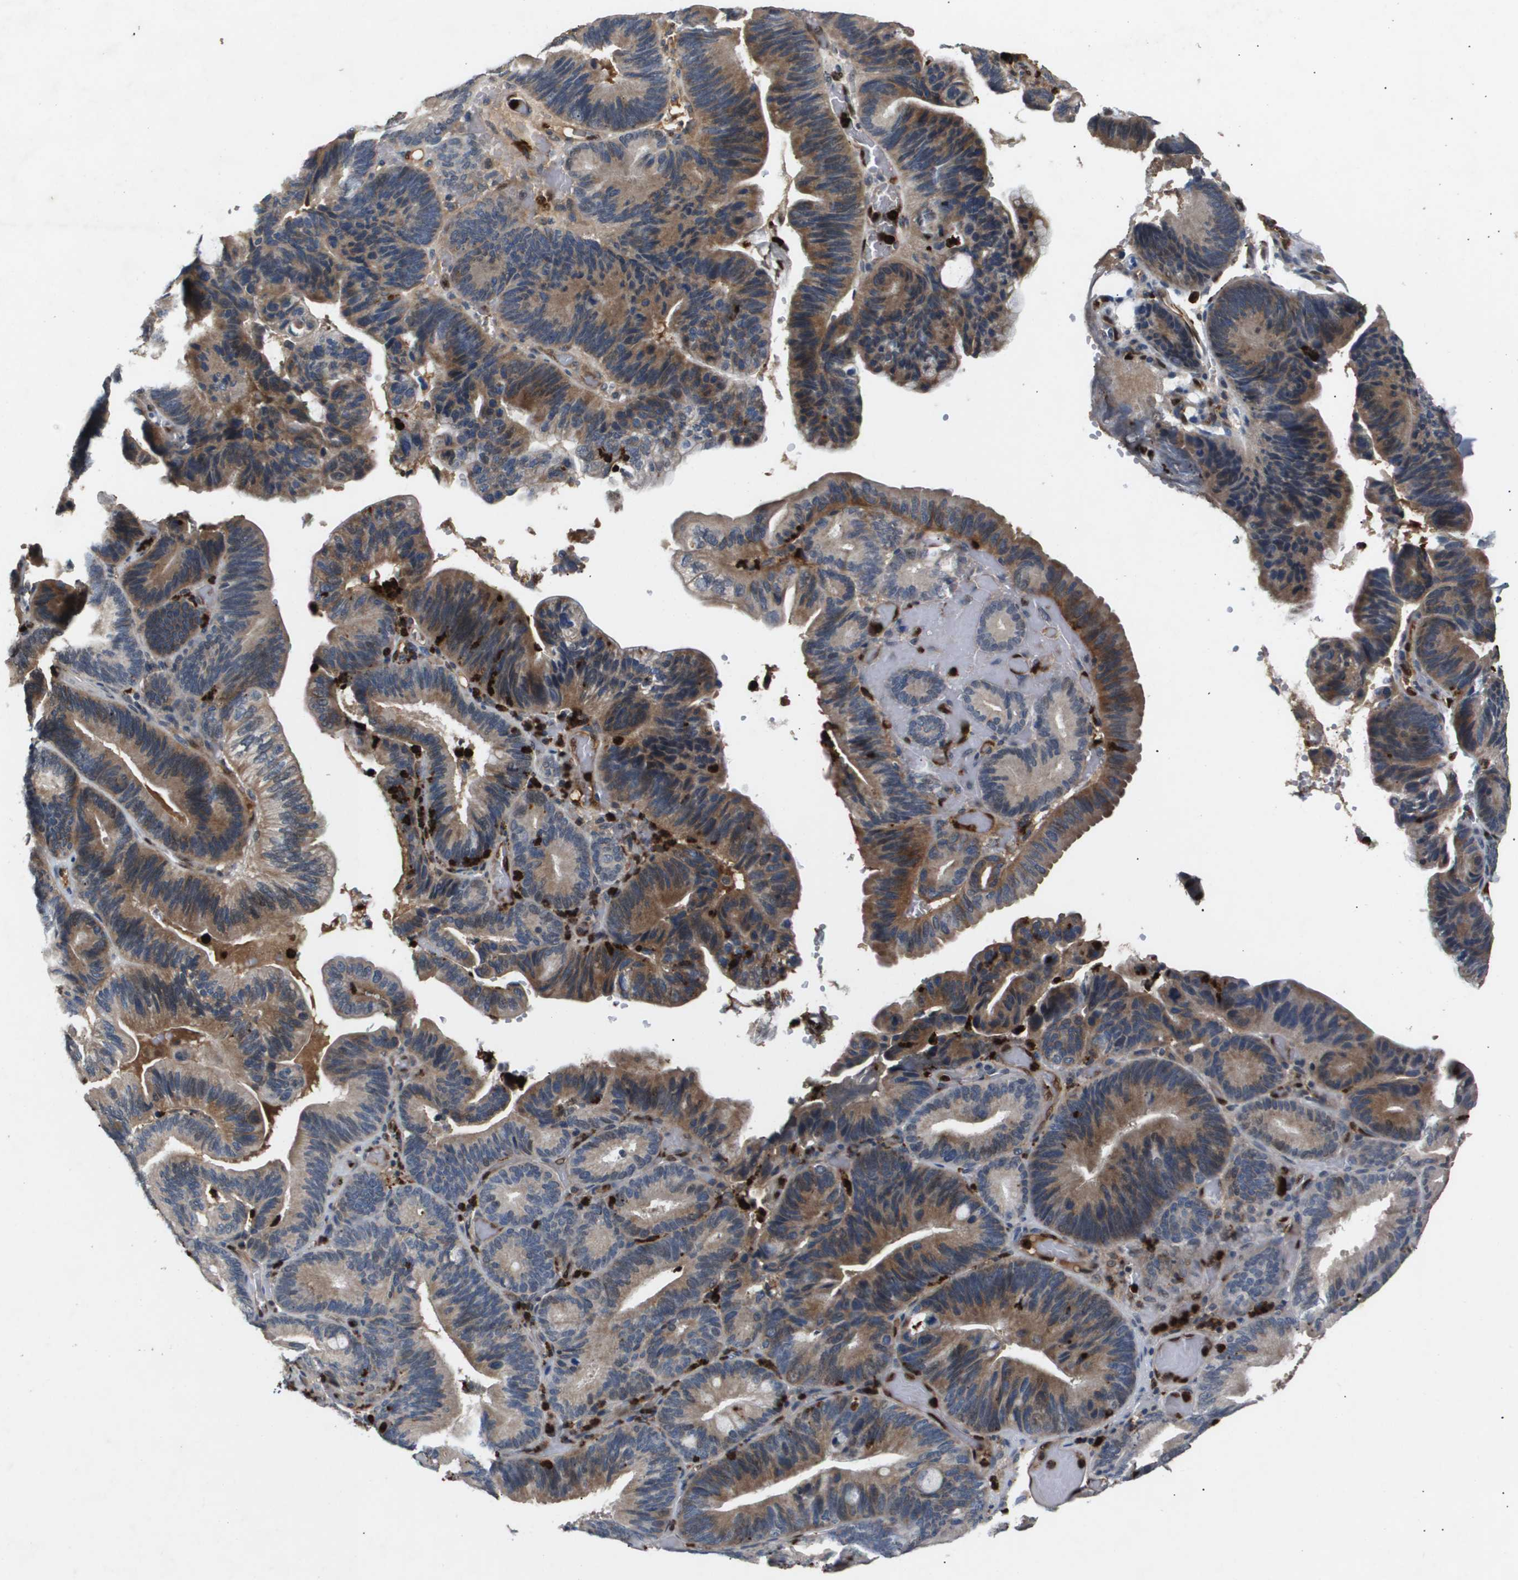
{"staining": {"intensity": "moderate", "quantity": ">75%", "location": "cytoplasmic/membranous"}, "tissue": "pancreatic cancer", "cell_type": "Tumor cells", "image_type": "cancer", "snomed": [{"axis": "morphology", "description": "Adenocarcinoma, NOS"}, {"axis": "topography", "description": "Pancreas"}], "caption": "The immunohistochemical stain labels moderate cytoplasmic/membranous expression in tumor cells of pancreatic adenocarcinoma tissue.", "gene": "ERG", "patient": {"sex": "male", "age": 82}}